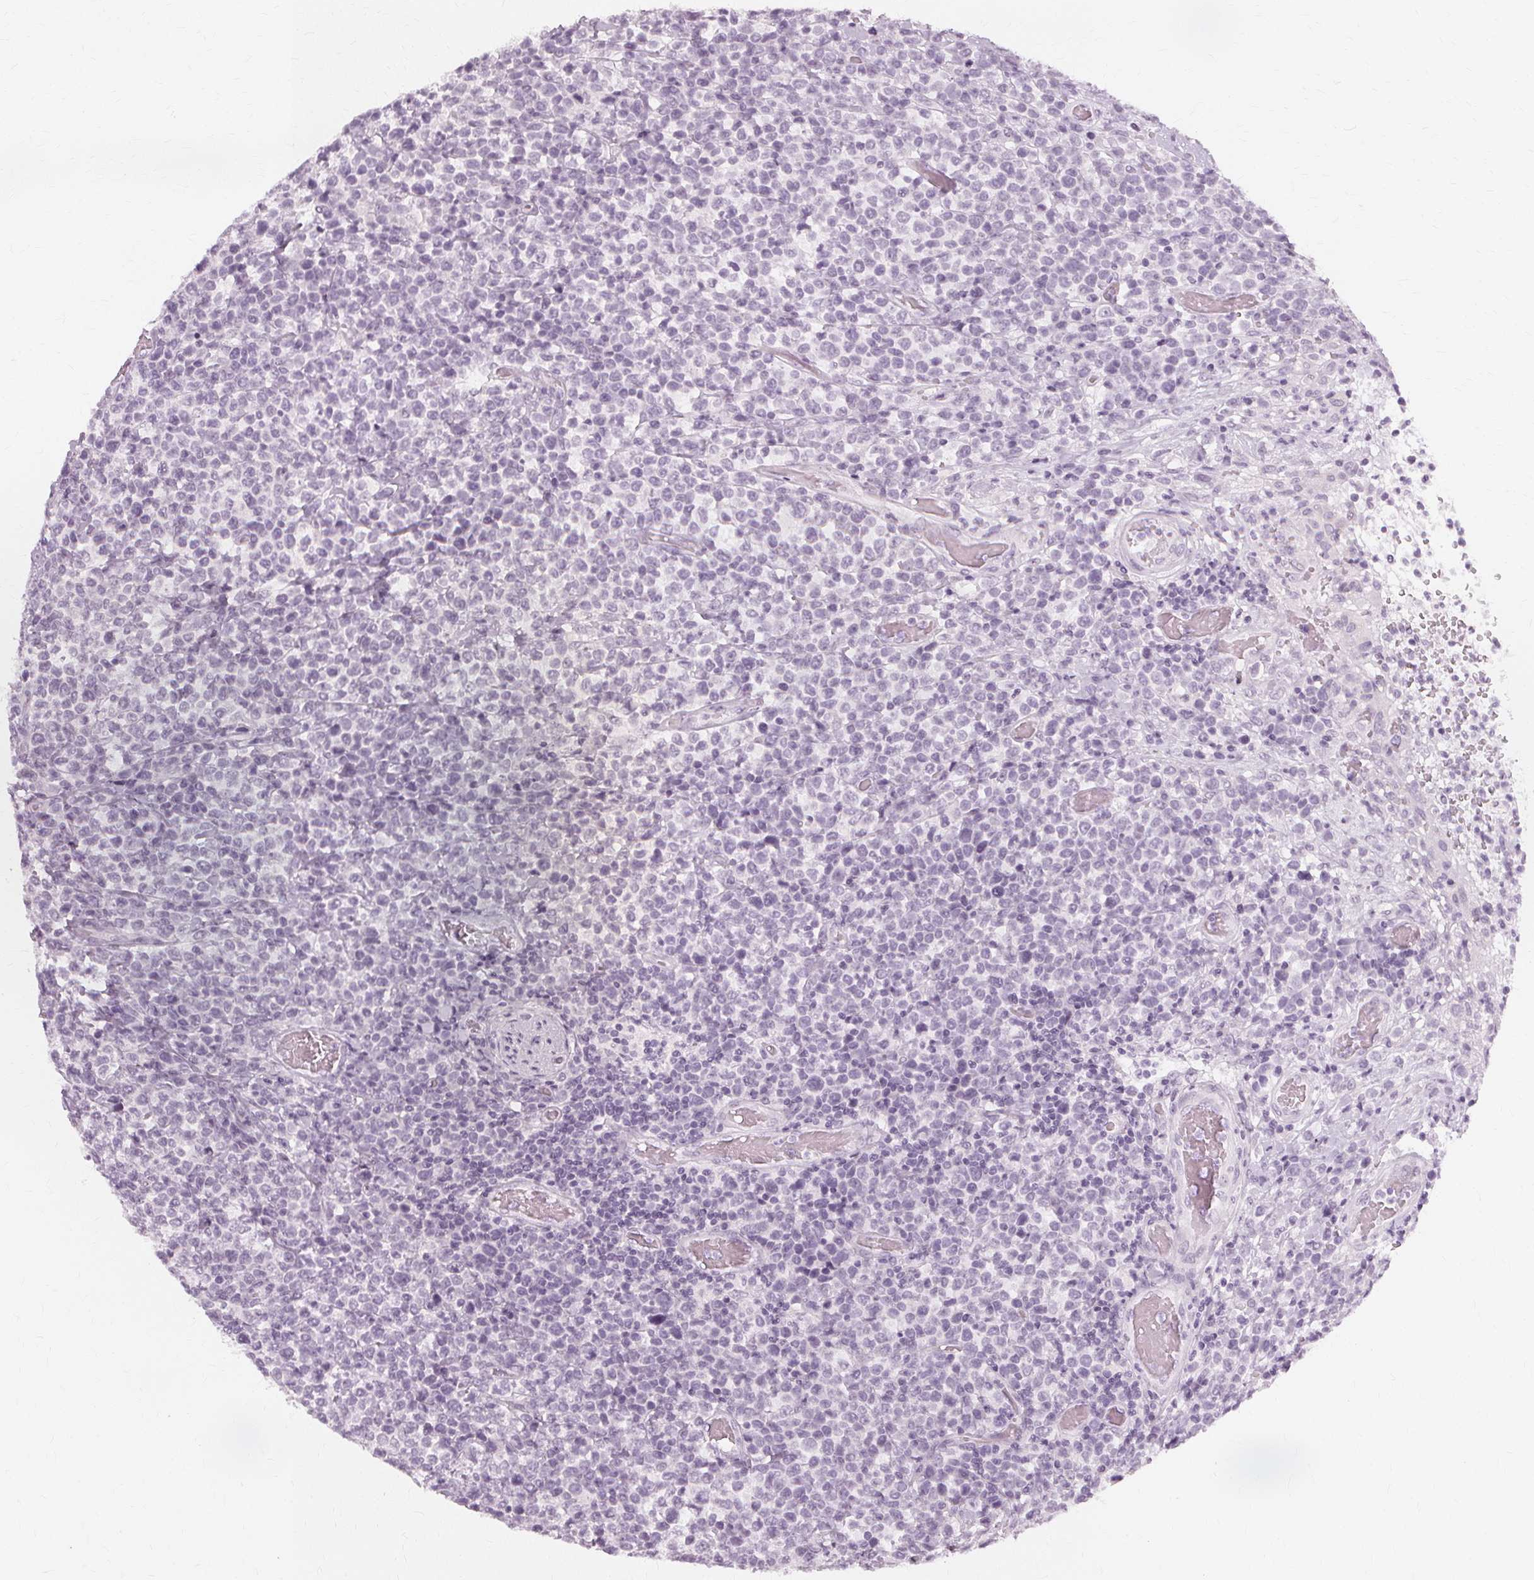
{"staining": {"intensity": "negative", "quantity": "none", "location": "none"}, "tissue": "lymphoma", "cell_type": "Tumor cells", "image_type": "cancer", "snomed": [{"axis": "morphology", "description": "Malignant lymphoma, non-Hodgkin's type, High grade"}, {"axis": "topography", "description": "Soft tissue"}], "caption": "Immunohistochemistry micrograph of neoplastic tissue: human lymphoma stained with DAB (3,3'-diaminobenzidine) reveals no significant protein positivity in tumor cells. The staining is performed using DAB (3,3'-diaminobenzidine) brown chromogen with nuclei counter-stained in using hematoxylin.", "gene": "NXPE1", "patient": {"sex": "female", "age": 56}}